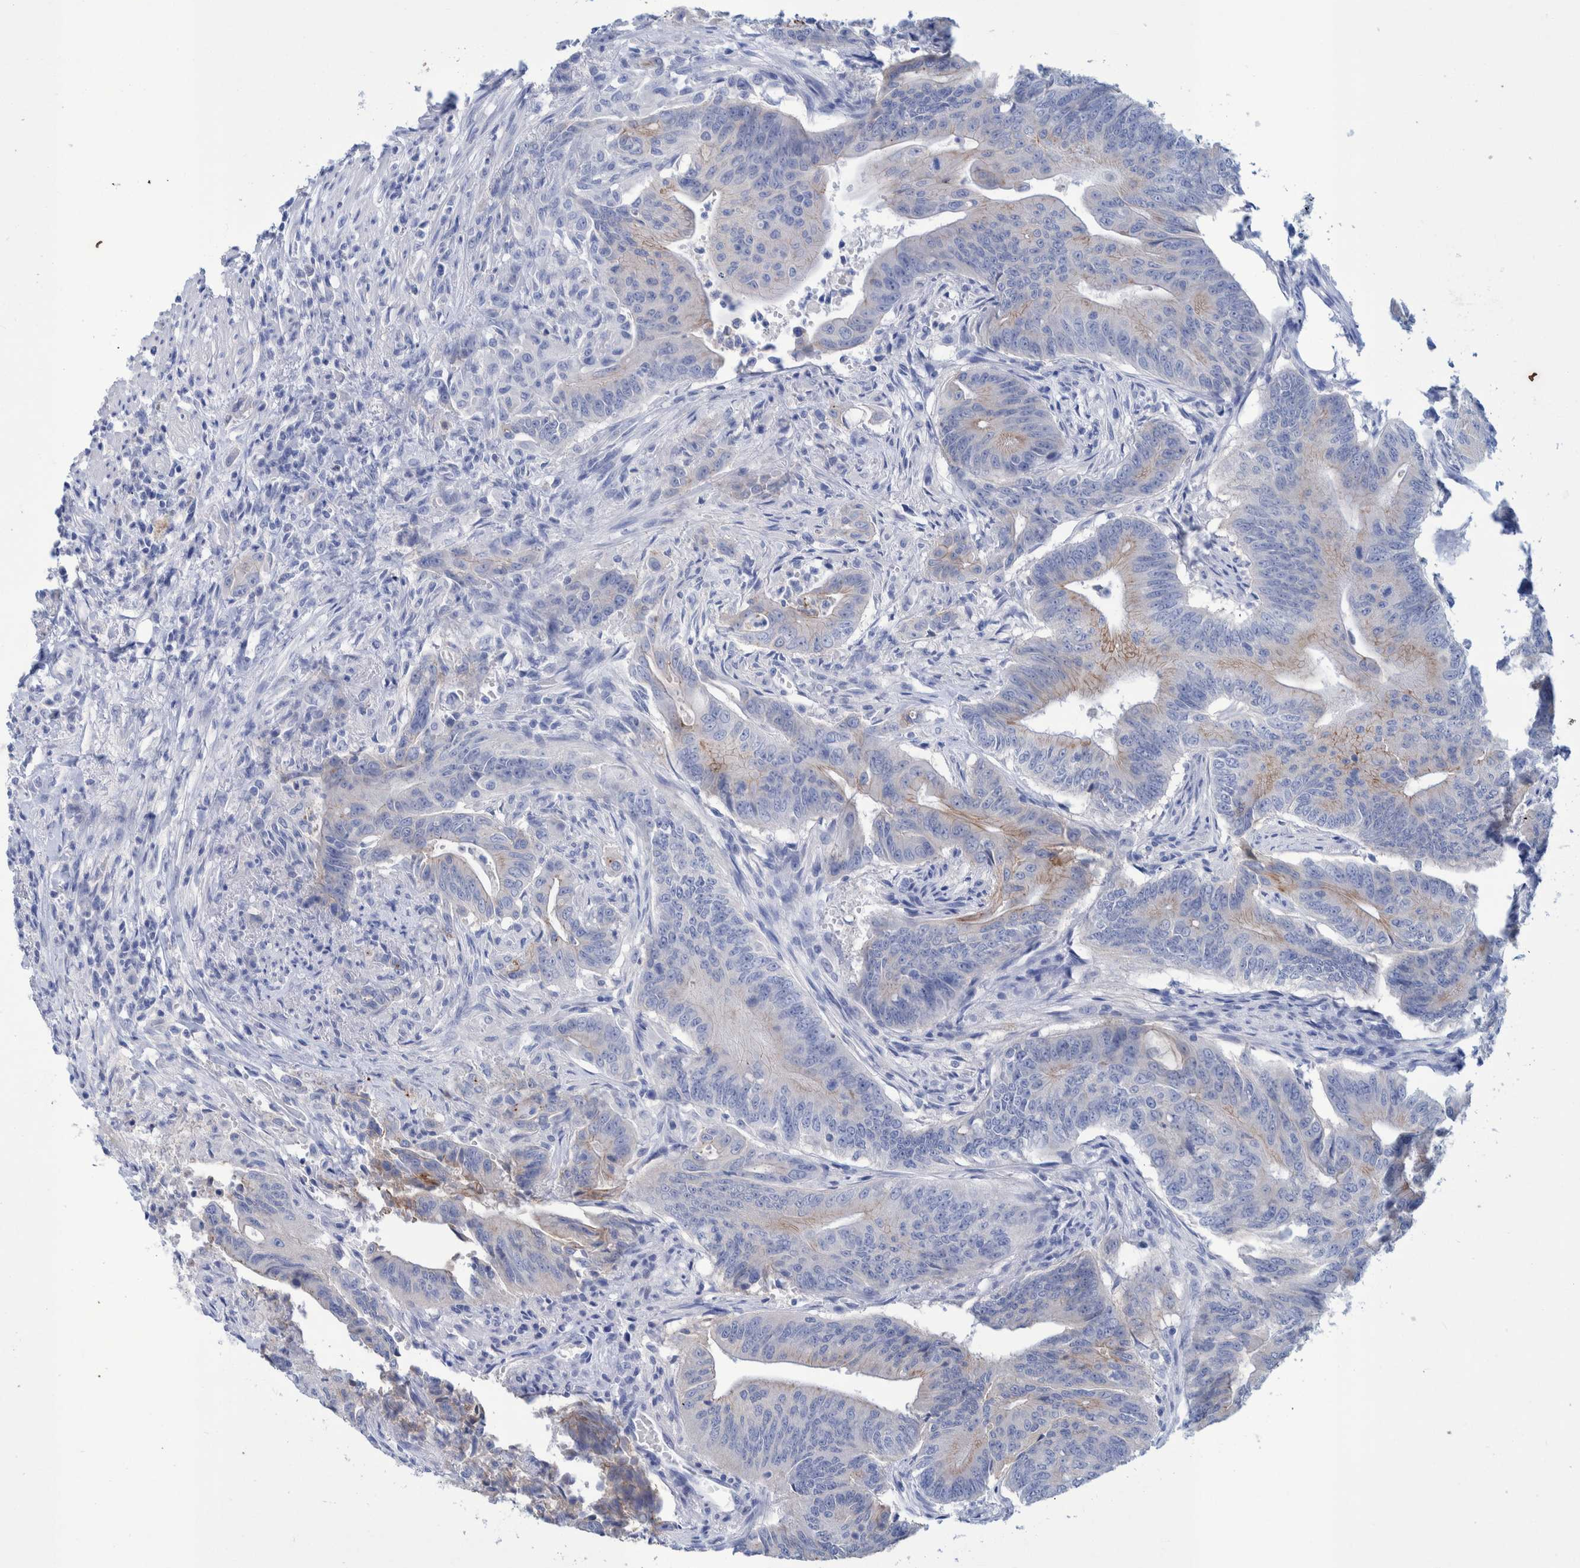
{"staining": {"intensity": "moderate", "quantity": "<25%", "location": "cytoplasmic/membranous"}, "tissue": "colorectal cancer", "cell_type": "Tumor cells", "image_type": "cancer", "snomed": [{"axis": "morphology", "description": "Adenoma, NOS"}, {"axis": "morphology", "description": "Adenocarcinoma, NOS"}, {"axis": "topography", "description": "Colon"}], "caption": "An image of colorectal cancer (adenoma) stained for a protein exhibits moderate cytoplasmic/membranous brown staining in tumor cells.", "gene": "PERP", "patient": {"sex": "male", "age": 79}}